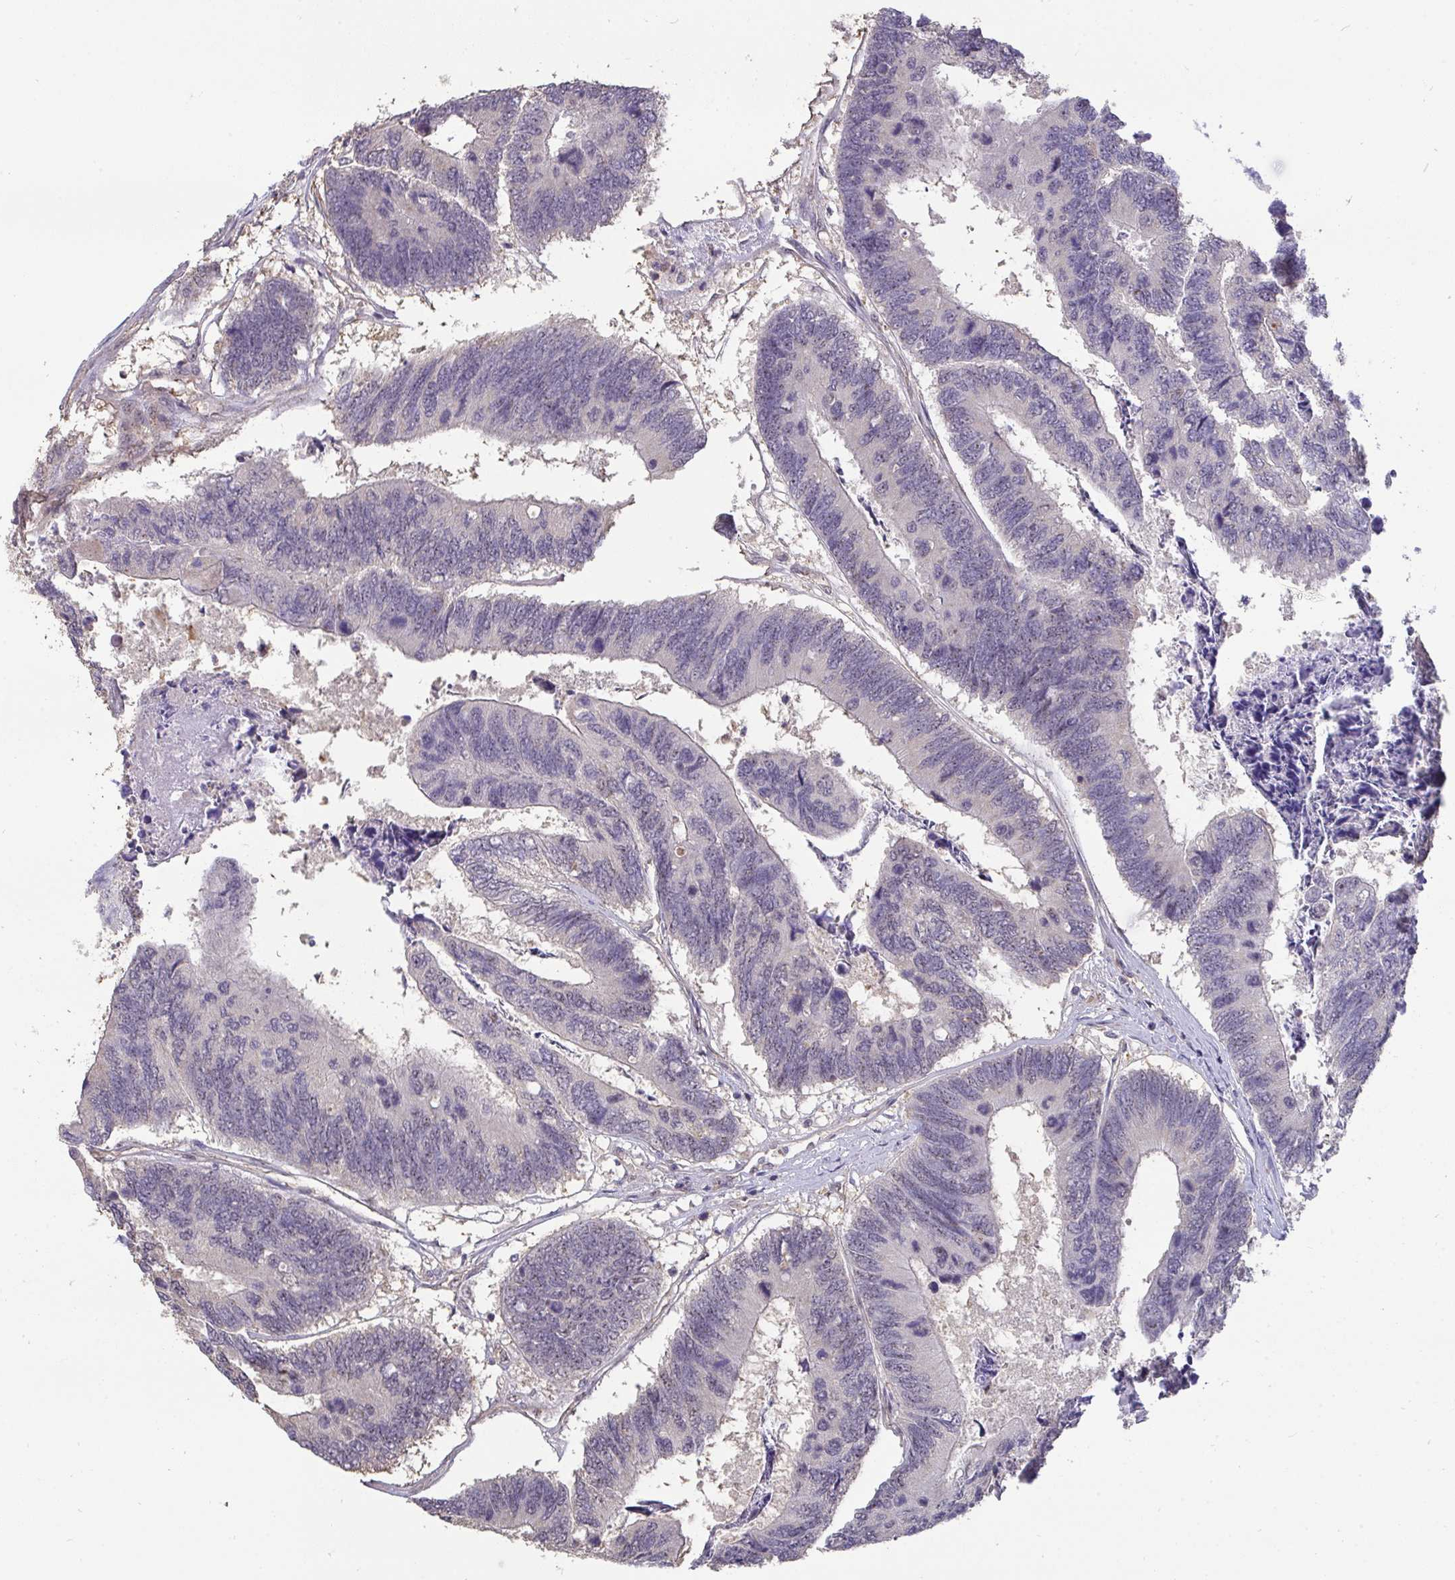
{"staining": {"intensity": "negative", "quantity": "none", "location": "none"}, "tissue": "colorectal cancer", "cell_type": "Tumor cells", "image_type": "cancer", "snomed": [{"axis": "morphology", "description": "Adenocarcinoma, NOS"}, {"axis": "topography", "description": "Colon"}], "caption": "Protein analysis of colorectal cancer reveals no significant expression in tumor cells.", "gene": "SENP3", "patient": {"sex": "female", "age": 67}}